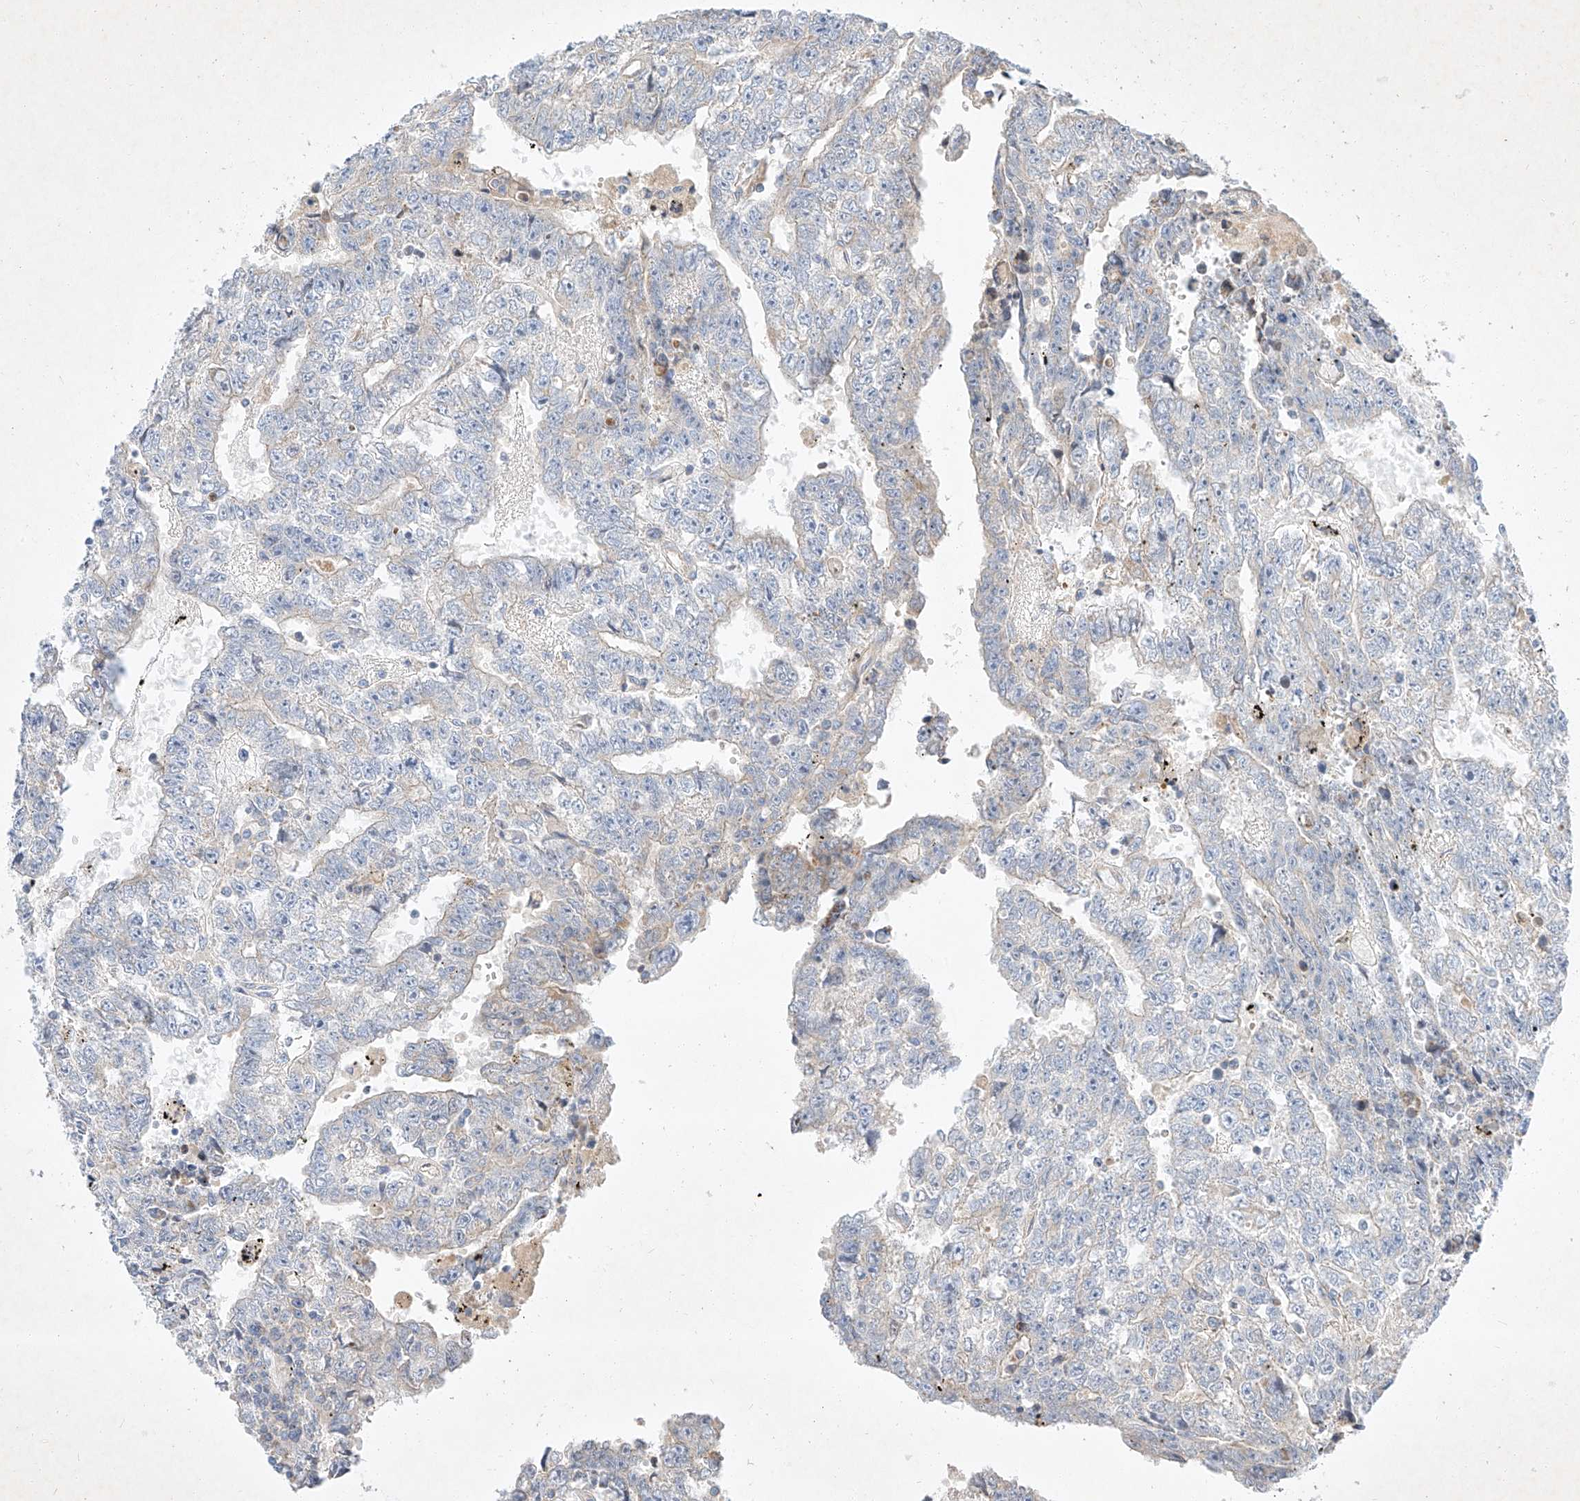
{"staining": {"intensity": "negative", "quantity": "none", "location": "none"}, "tissue": "testis cancer", "cell_type": "Tumor cells", "image_type": "cancer", "snomed": [{"axis": "morphology", "description": "Carcinoma, Embryonal, NOS"}, {"axis": "topography", "description": "Testis"}], "caption": "Immunohistochemical staining of embryonal carcinoma (testis) shows no significant staining in tumor cells. (DAB (3,3'-diaminobenzidine) immunohistochemistry (IHC) with hematoxylin counter stain).", "gene": "OSGEPL1", "patient": {"sex": "male", "age": 25}}